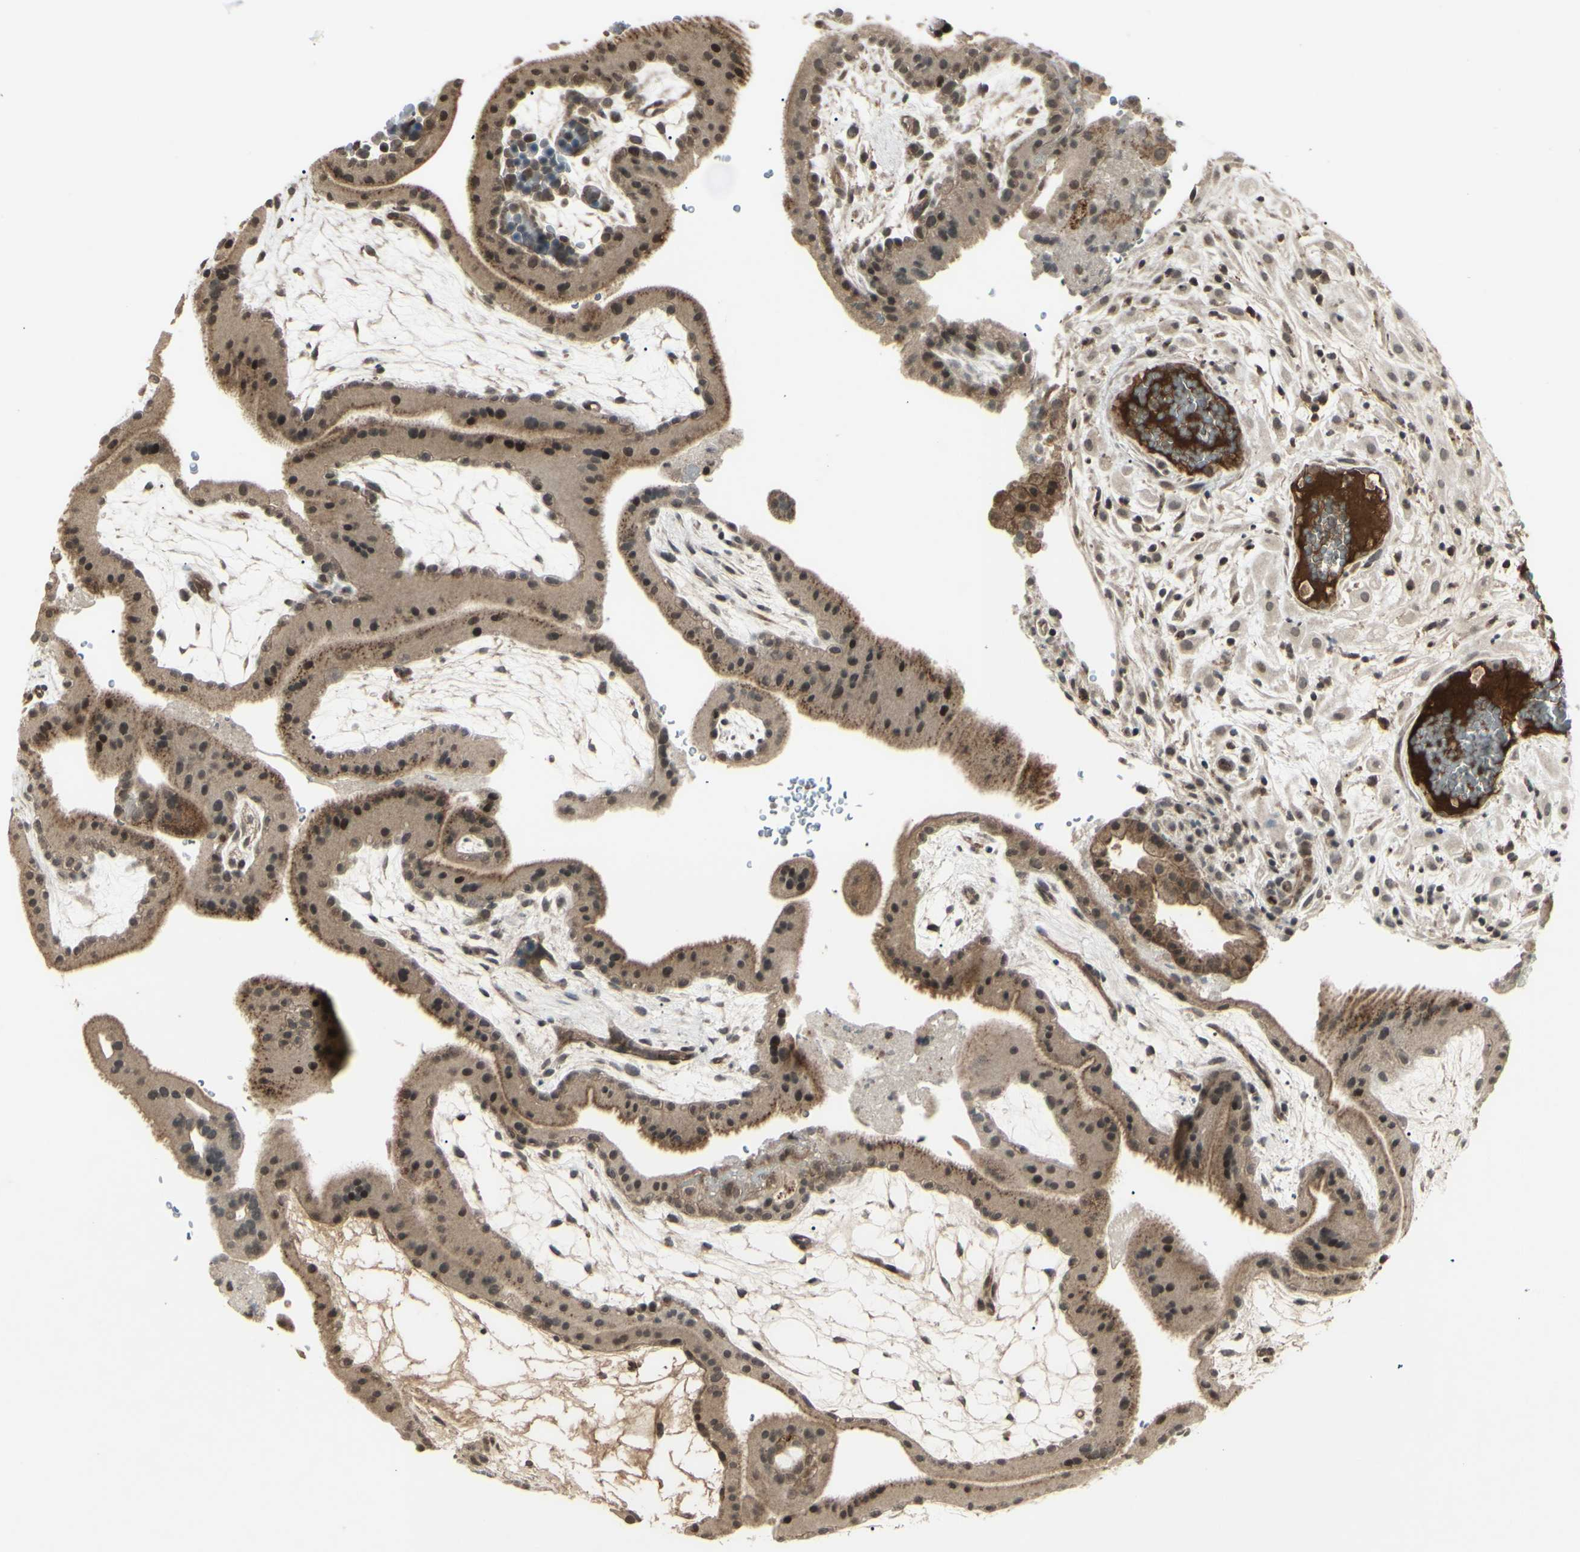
{"staining": {"intensity": "moderate", "quantity": ">75%", "location": "nuclear"}, "tissue": "placenta", "cell_type": "Decidual cells", "image_type": "normal", "snomed": [{"axis": "morphology", "description": "Normal tissue, NOS"}, {"axis": "topography", "description": "Placenta"}], "caption": "Normal placenta displays moderate nuclear staining in about >75% of decidual cells The protein of interest is stained brown, and the nuclei are stained in blue (DAB IHC with brightfield microscopy, high magnification)..", "gene": "BLNK", "patient": {"sex": "female", "age": 19}}